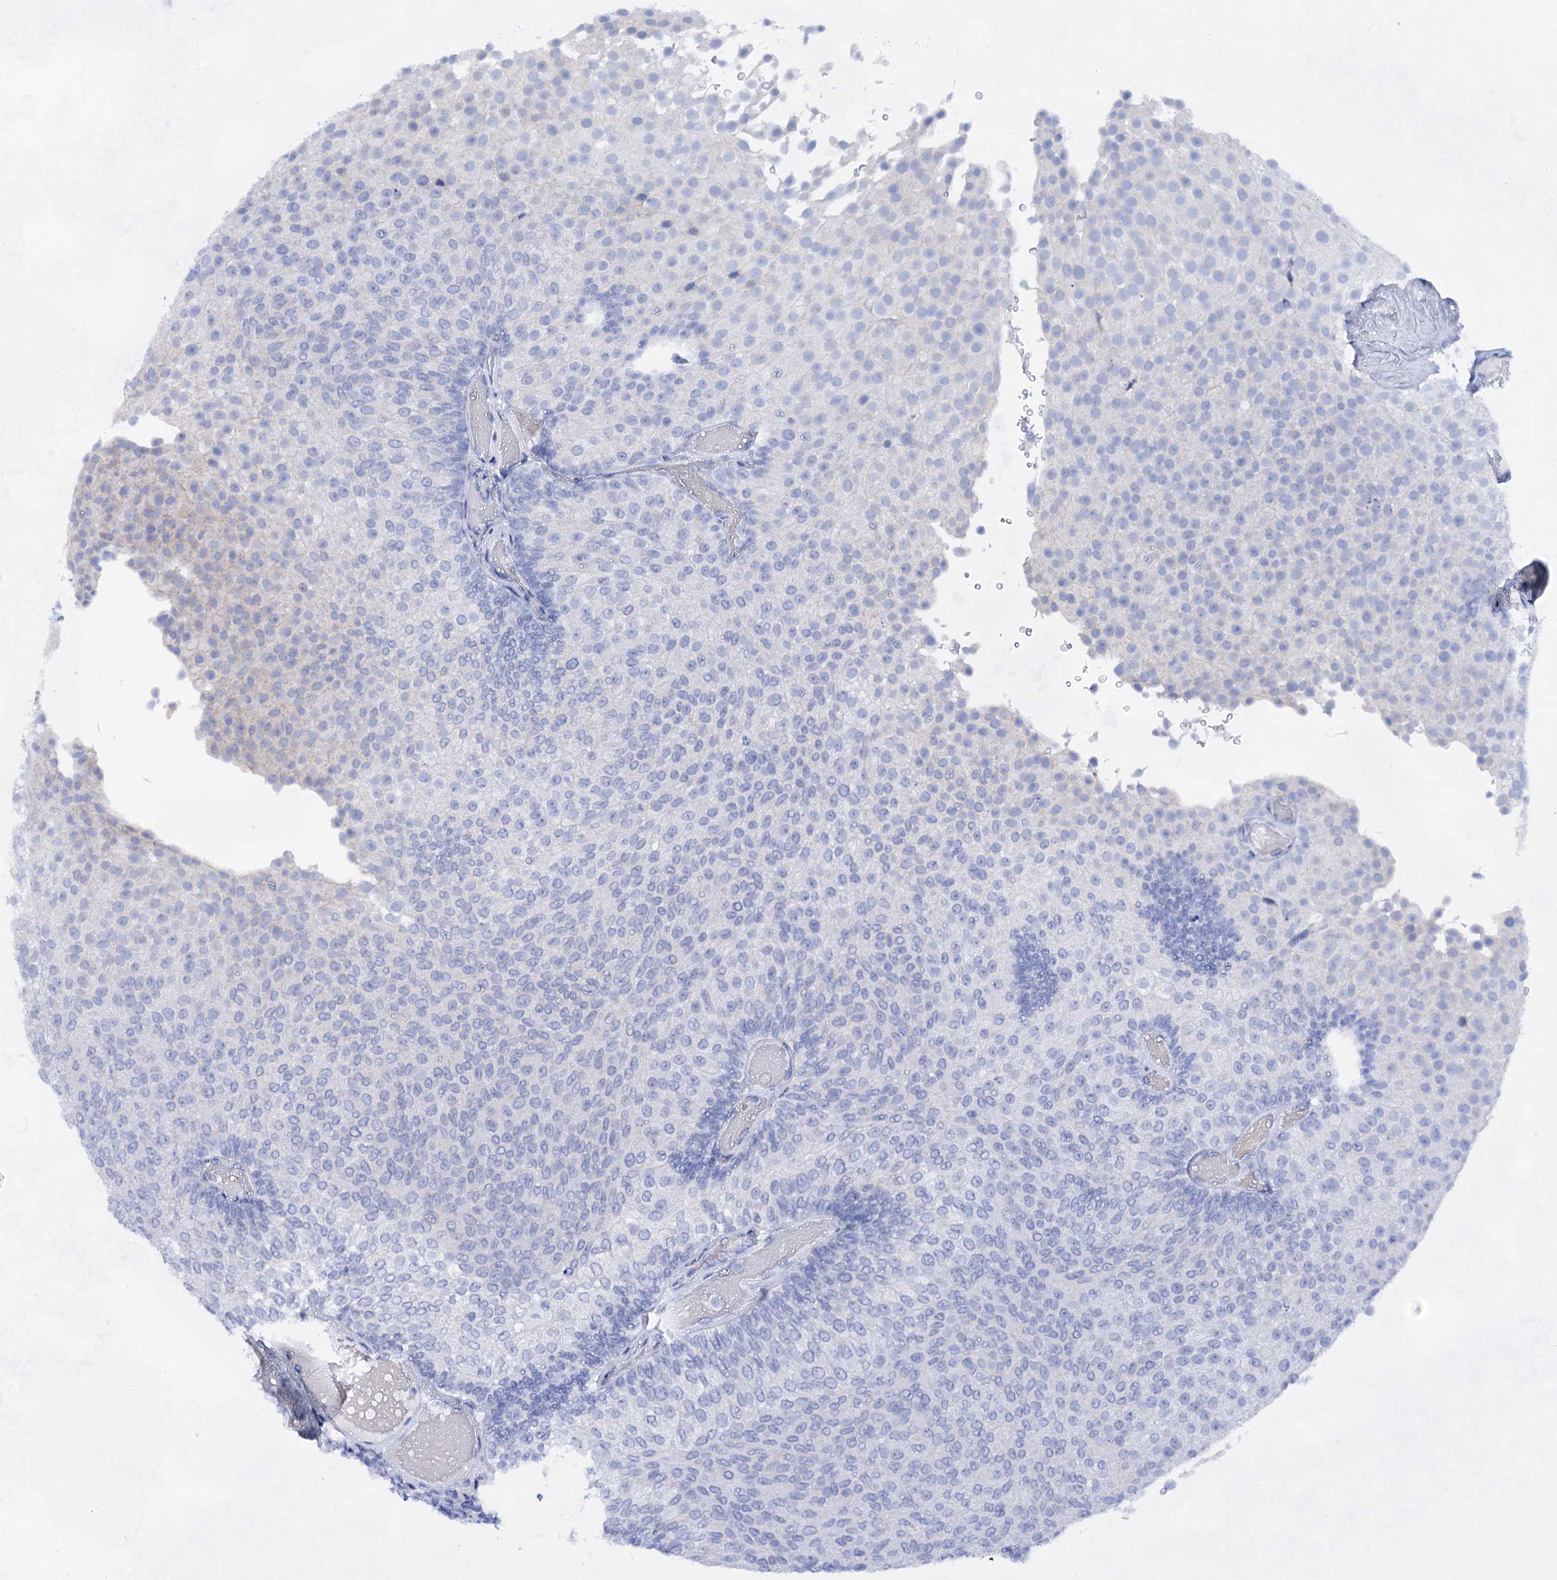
{"staining": {"intensity": "negative", "quantity": "none", "location": "none"}, "tissue": "urothelial cancer", "cell_type": "Tumor cells", "image_type": "cancer", "snomed": [{"axis": "morphology", "description": "Urothelial carcinoma, Low grade"}, {"axis": "topography", "description": "Urinary bladder"}], "caption": "Protein analysis of urothelial cancer reveals no significant expression in tumor cells.", "gene": "PLIN1", "patient": {"sex": "male", "age": 78}}